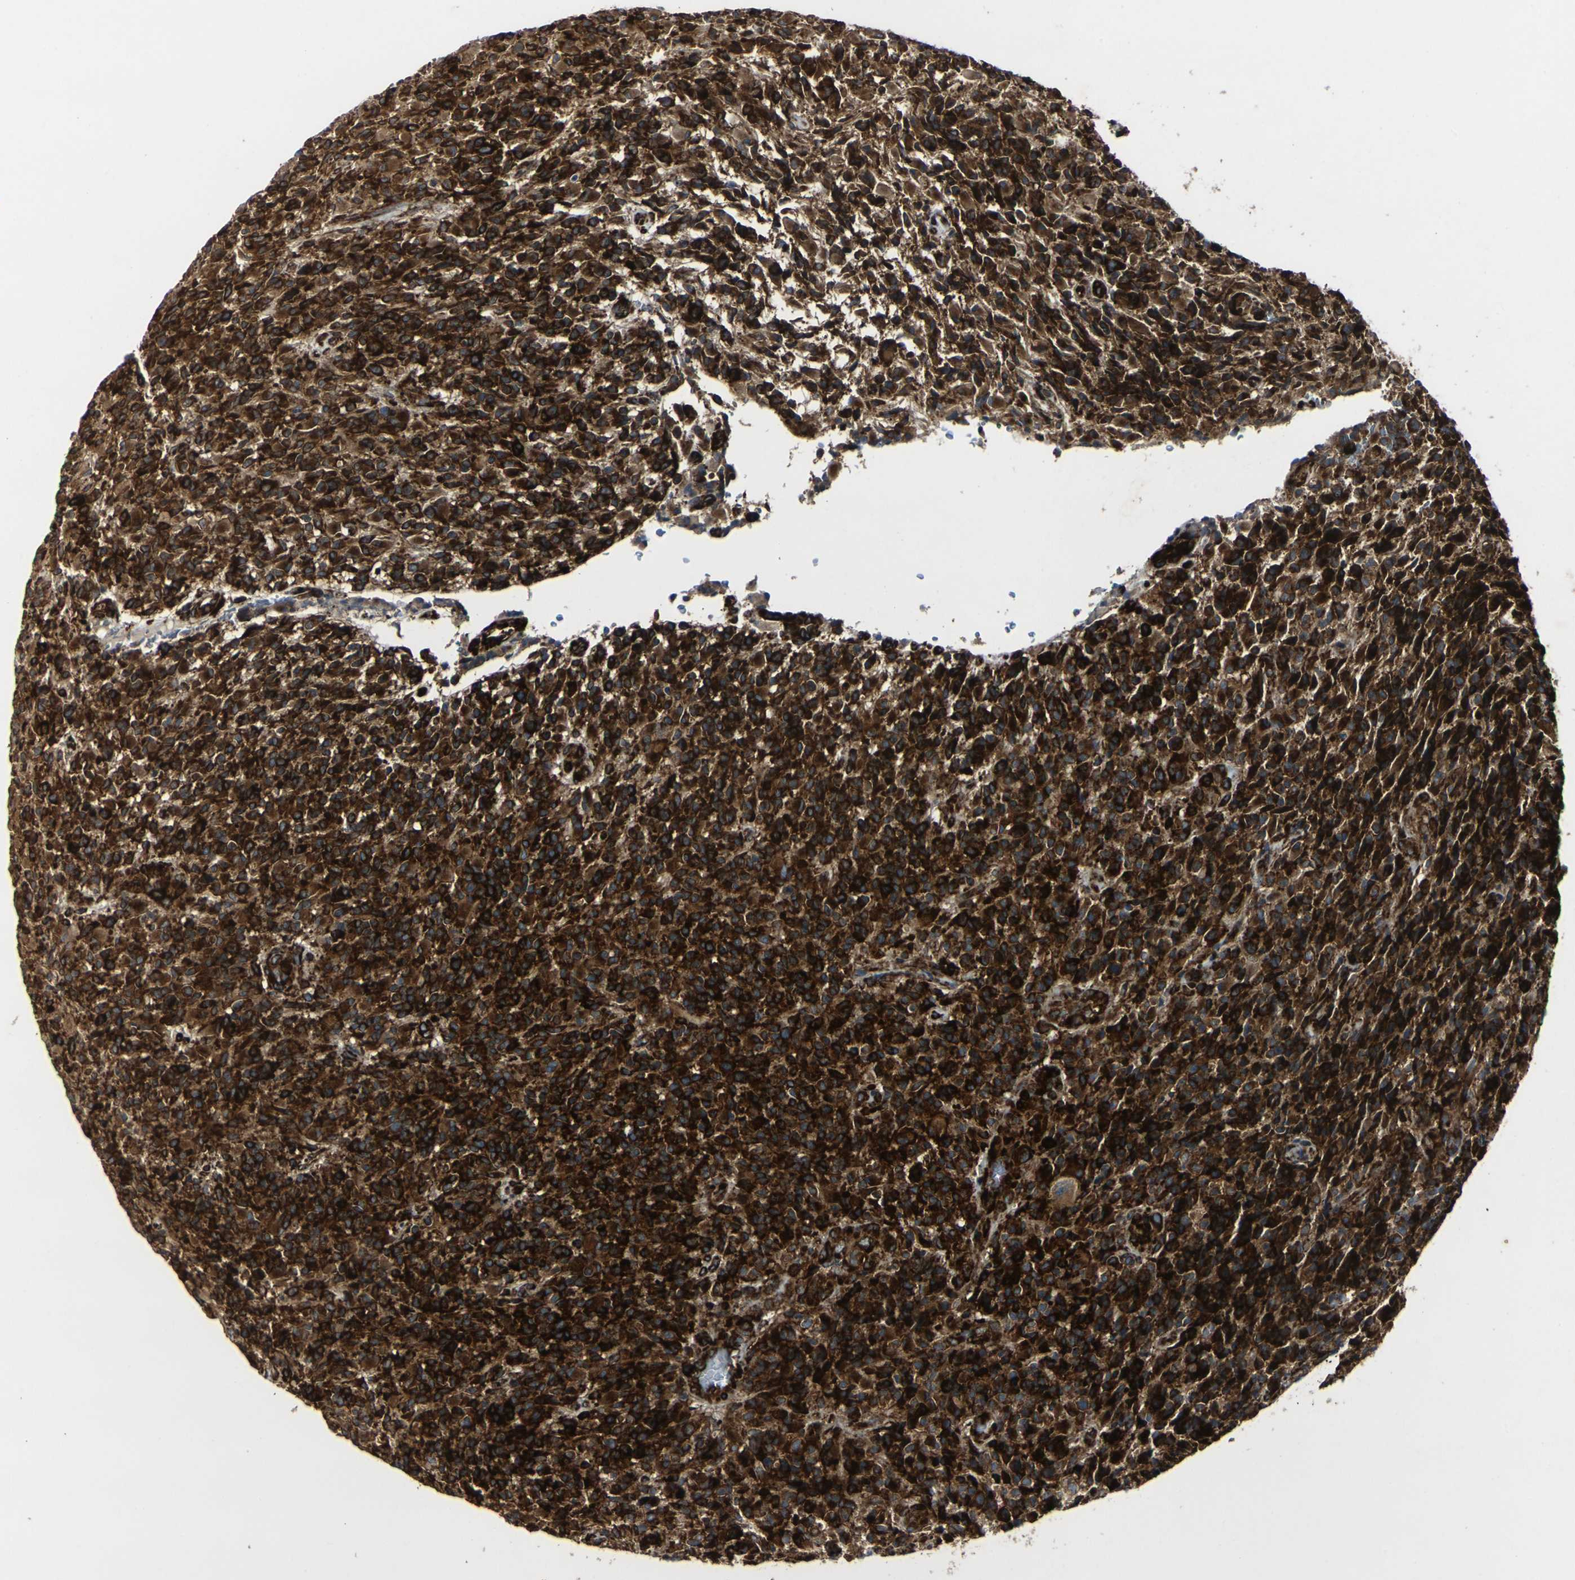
{"staining": {"intensity": "strong", "quantity": ">75%", "location": "cytoplasmic/membranous"}, "tissue": "glioma", "cell_type": "Tumor cells", "image_type": "cancer", "snomed": [{"axis": "morphology", "description": "Glioma, malignant, High grade"}, {"axis": "topography", "description": "Brain"}], "caption": "A high amount of strong cytoplasmic/membranous staining is appreciated in approximately >75% of tumor cells in malignant glioma (high-grade) tissue.", "gene": "MARCHF2", "patient": {"sex": "male", "age": 71}}